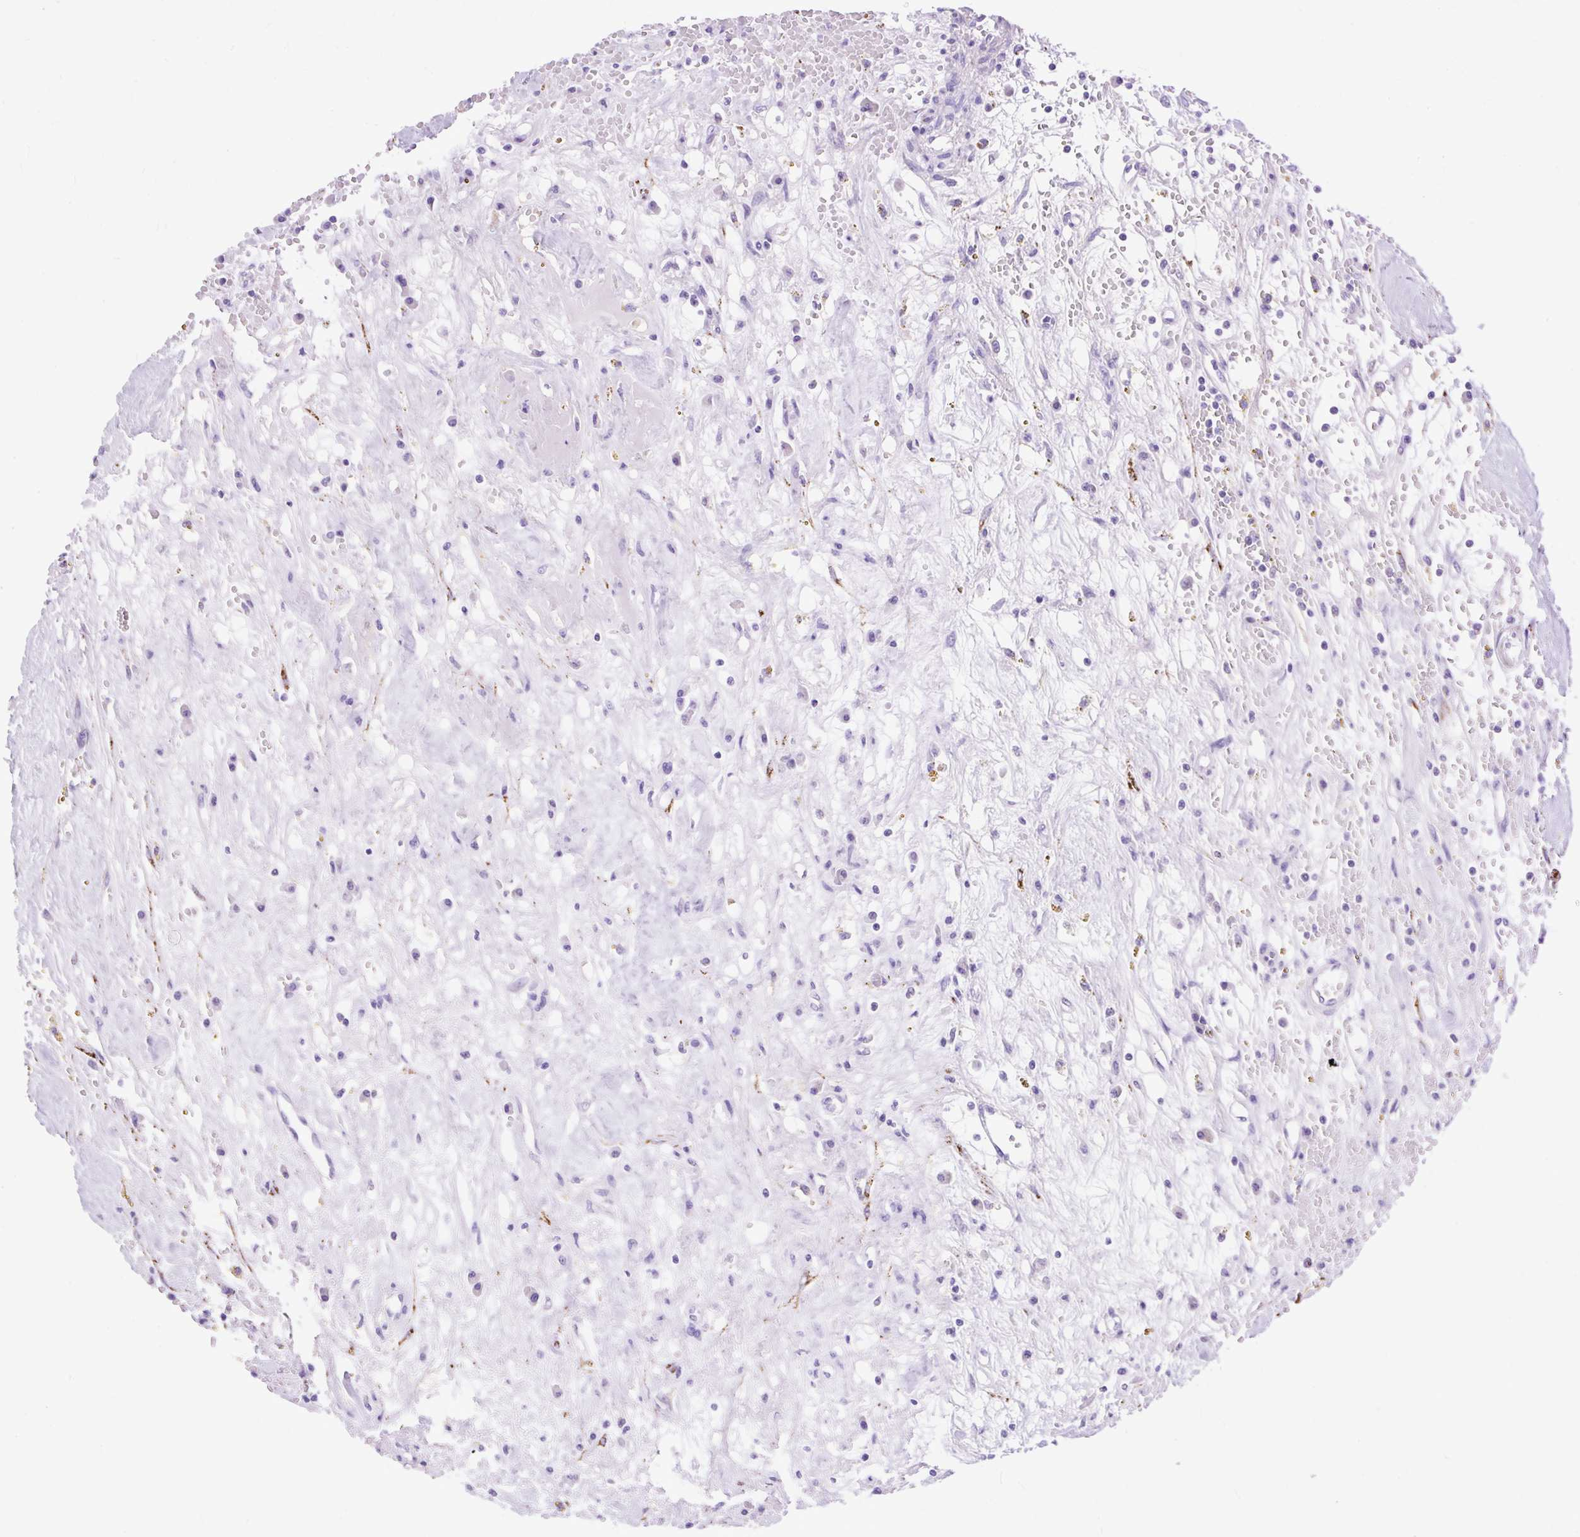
{"staining": {"intensity": "negative", "quantity": "none", "location": "none"}, "tissue": "renal cancer", "cell_type": "Tumor cells", "image_type": "cancer", "snomed": [{"axis": "morphology", "description": "Adenocarcinoma, NOS"}, {"axis": "topography", "description": "Kidney"}], "caption": "Immunohistochemistry (IHC) of renal adenocarcinoma exhibits no positivity in tumor cells. The staining is performed using DAB brown chromogen with nuclei counter-stained in using hematoxylin.", "gene": "ZNF256", "patient": {"sex": "male", "age": 56}}